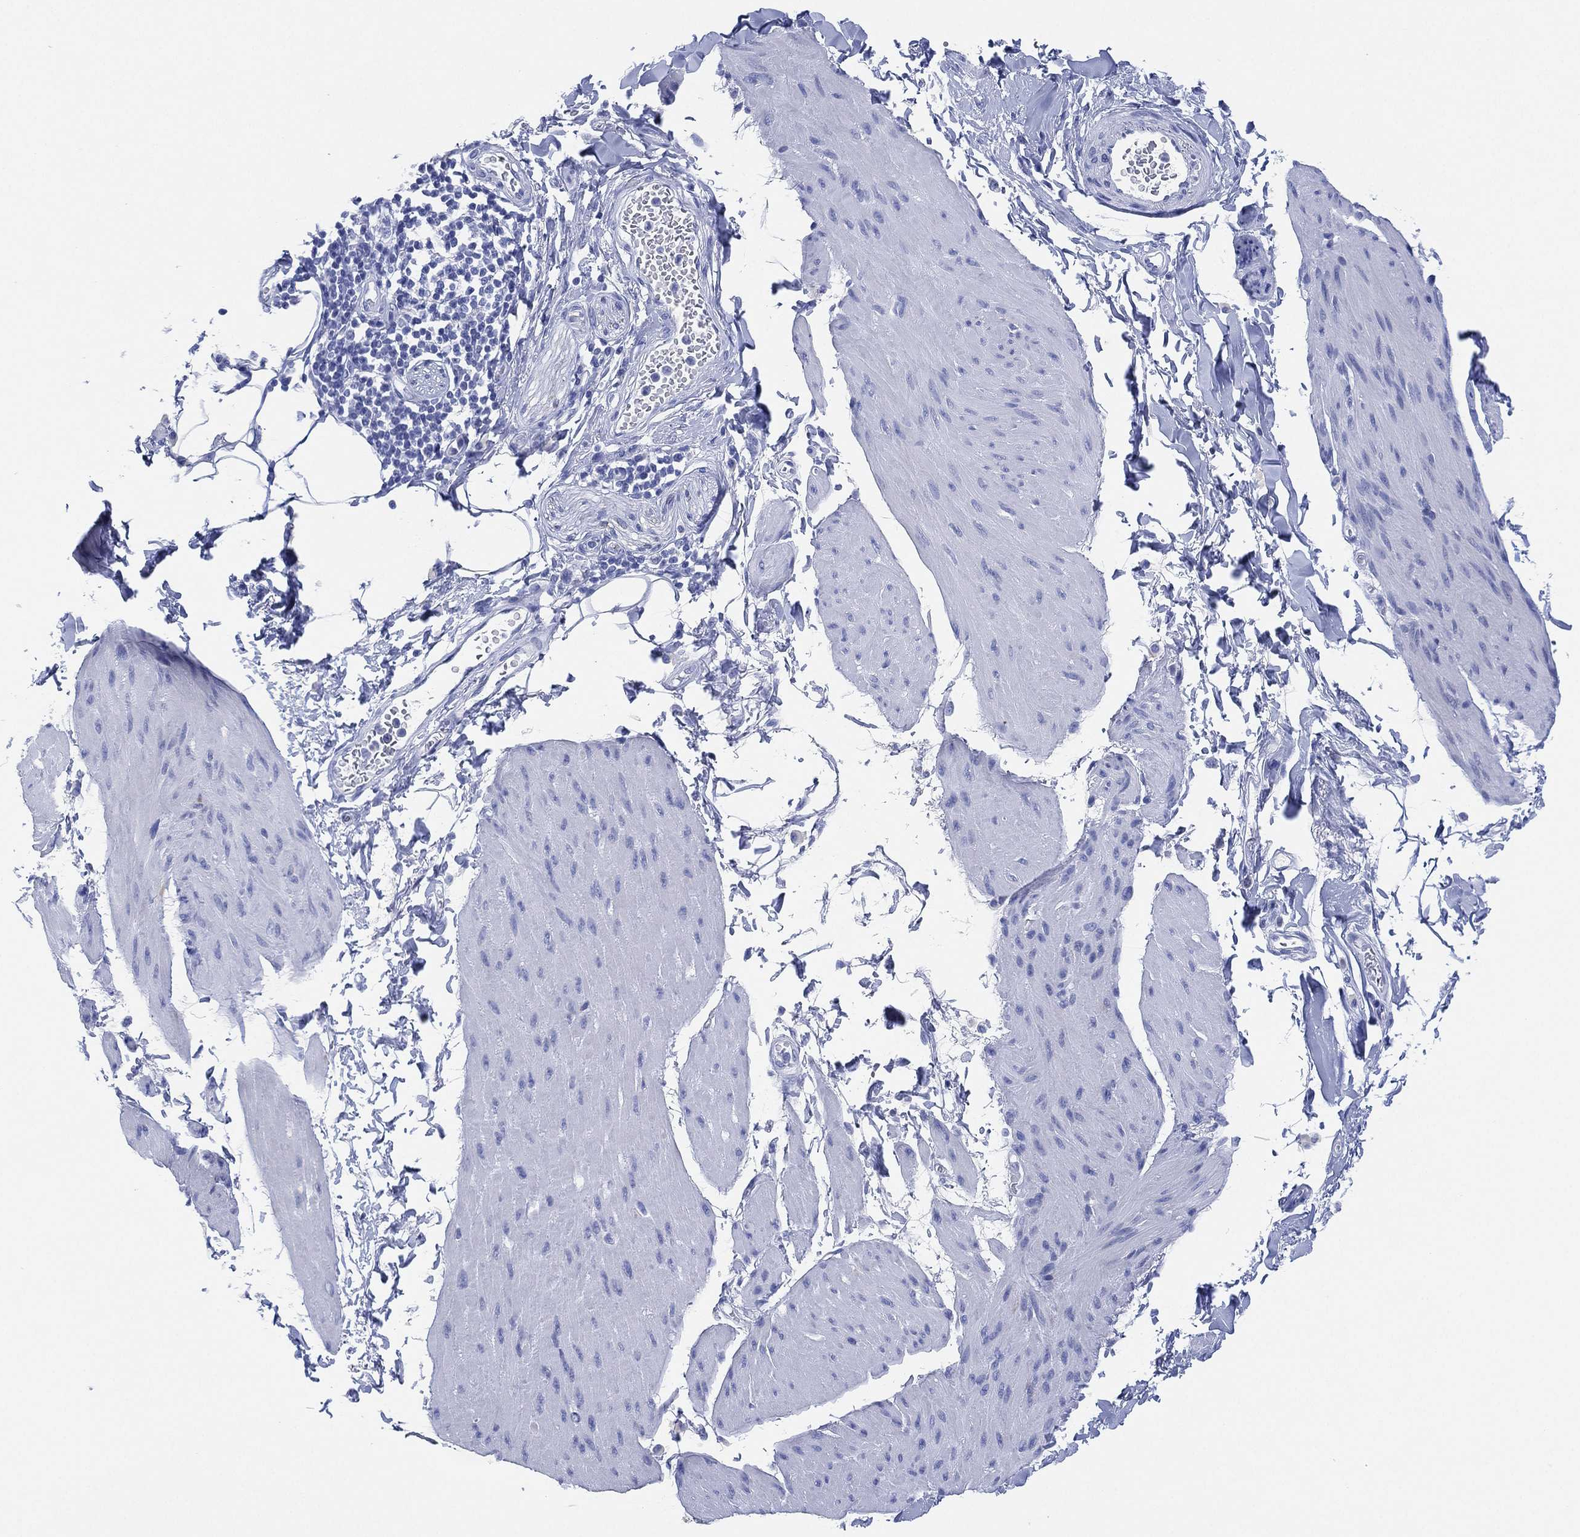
{"staining": {"intensity": "moderate", "quantity": "25%-75%", "location": "cytoplasmic/membranous"}, "tissue": "smooth muscle", "cell_type": "Smooth muscle cells", "image_type": "normal", "snomed": [{"axis": "morphology", "description": "Normal tissue, NOS"}, {"axis": "topography", "description": "Adipose tissue"}, {"axis": "topography", "description": "Smooth muscle"}, {"axis": "topography", "description": "Peripheral nerve tissue"}], "caption": "Immunohistochemistry (IHC) (DAB (3,3'-diaminobenzidine)) staining of benign human smooth muscle exhibits moderate cytoplasmic/membranous protein positivity in approximately 25%-75% of smooth muscle cells.", "gene": "SLC9C2", "patient": {"sex": "male", "age": 83}}